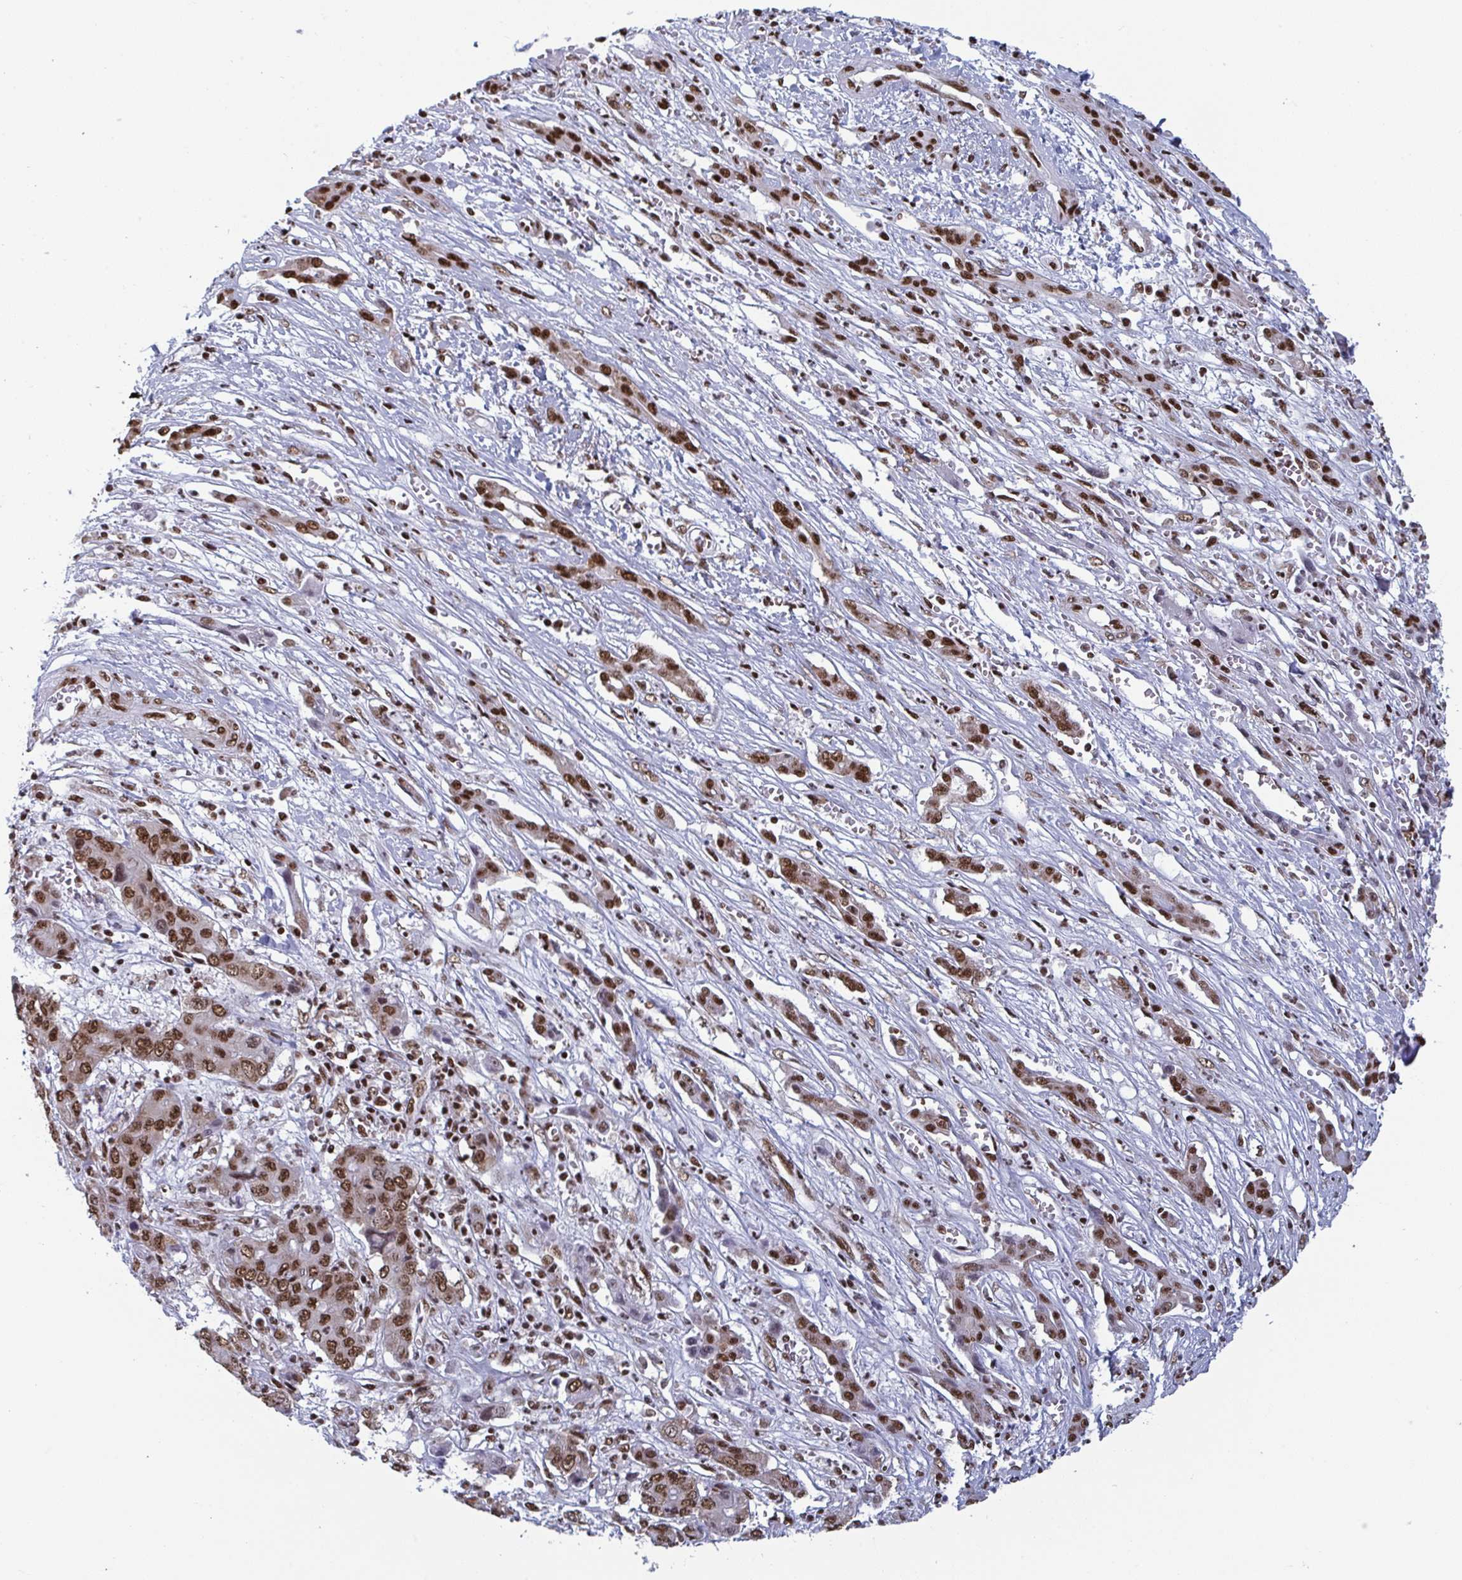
{"staining": {"intensity": "moderate", "quantity": ">75%", "location": "nuclear"}, "tissue": "liver cancer", "cell_type": "Tumor cells", "image_type": "cancer", "snomed": [{"axis": "morphology", "description": "Cholangiocarcinoma"}, {"axis": "topography", "description": "Liver"}], "caption": "IHC (DAB) staining of cholangiocarcinoma (liver) exhibits moderate nuclear protein positivity in approximately >75% of tumor cells.", "gene": "GAR1", "patient": {"sex": "male", "age": 67}}